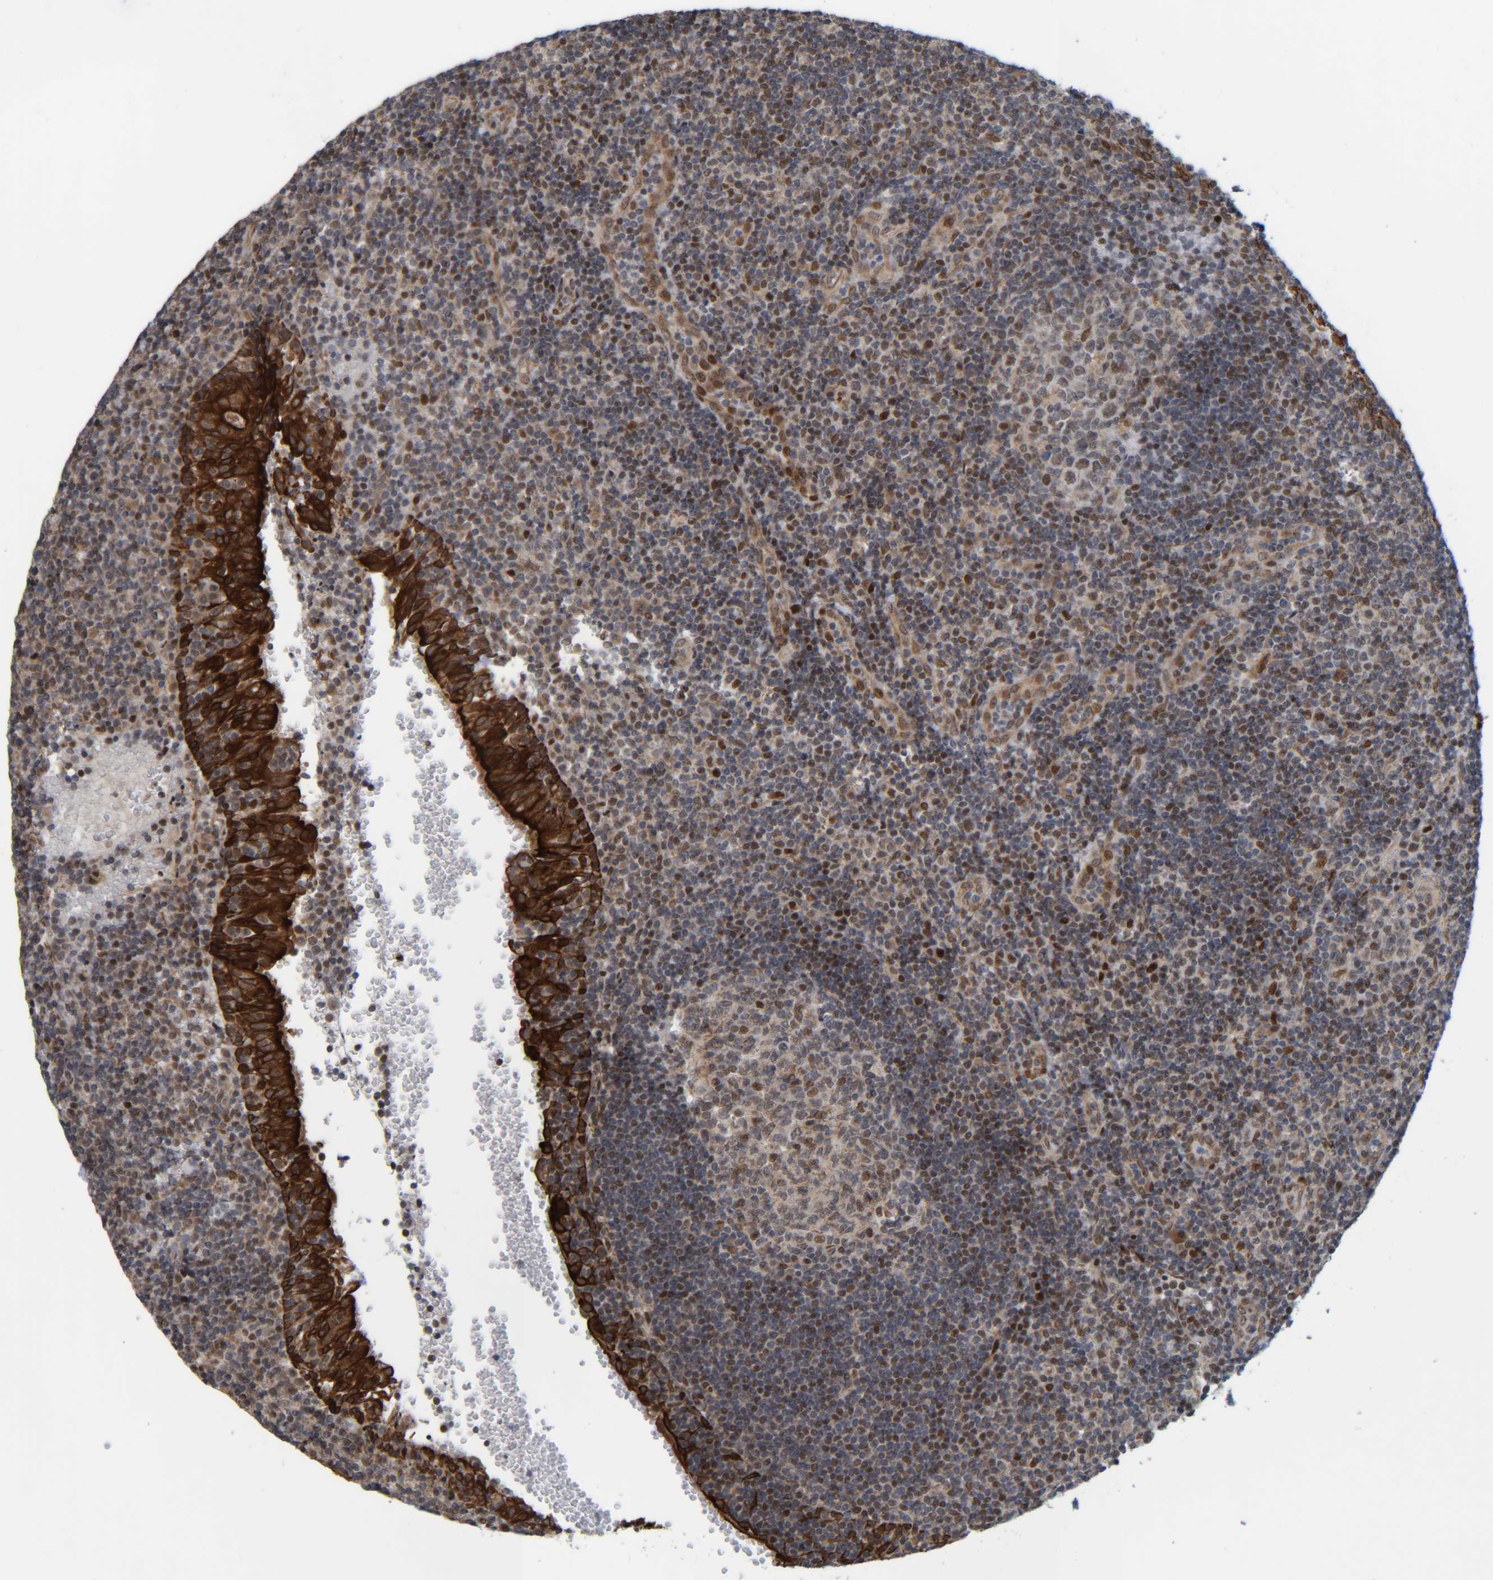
{"staining": {"intensity": "moderate", "quantity": "25%-75%", "location": "nuclear"}, "tissue": "tonsil", "cell_type": "Germinal center cells", "image_type": "normal", "snomed": [{"axis": "morphology", "description": "Normal tissue, NOS"}, {"axis": "topography", "description": "Tonsil"}], "caption": "IHC of normal tonsil reveals medium levels of moderate nuclear expression in about 25%-75% of germinal center cells.", "gene": "CCDC57", "patient": {"sex": "female", "age": 40}}